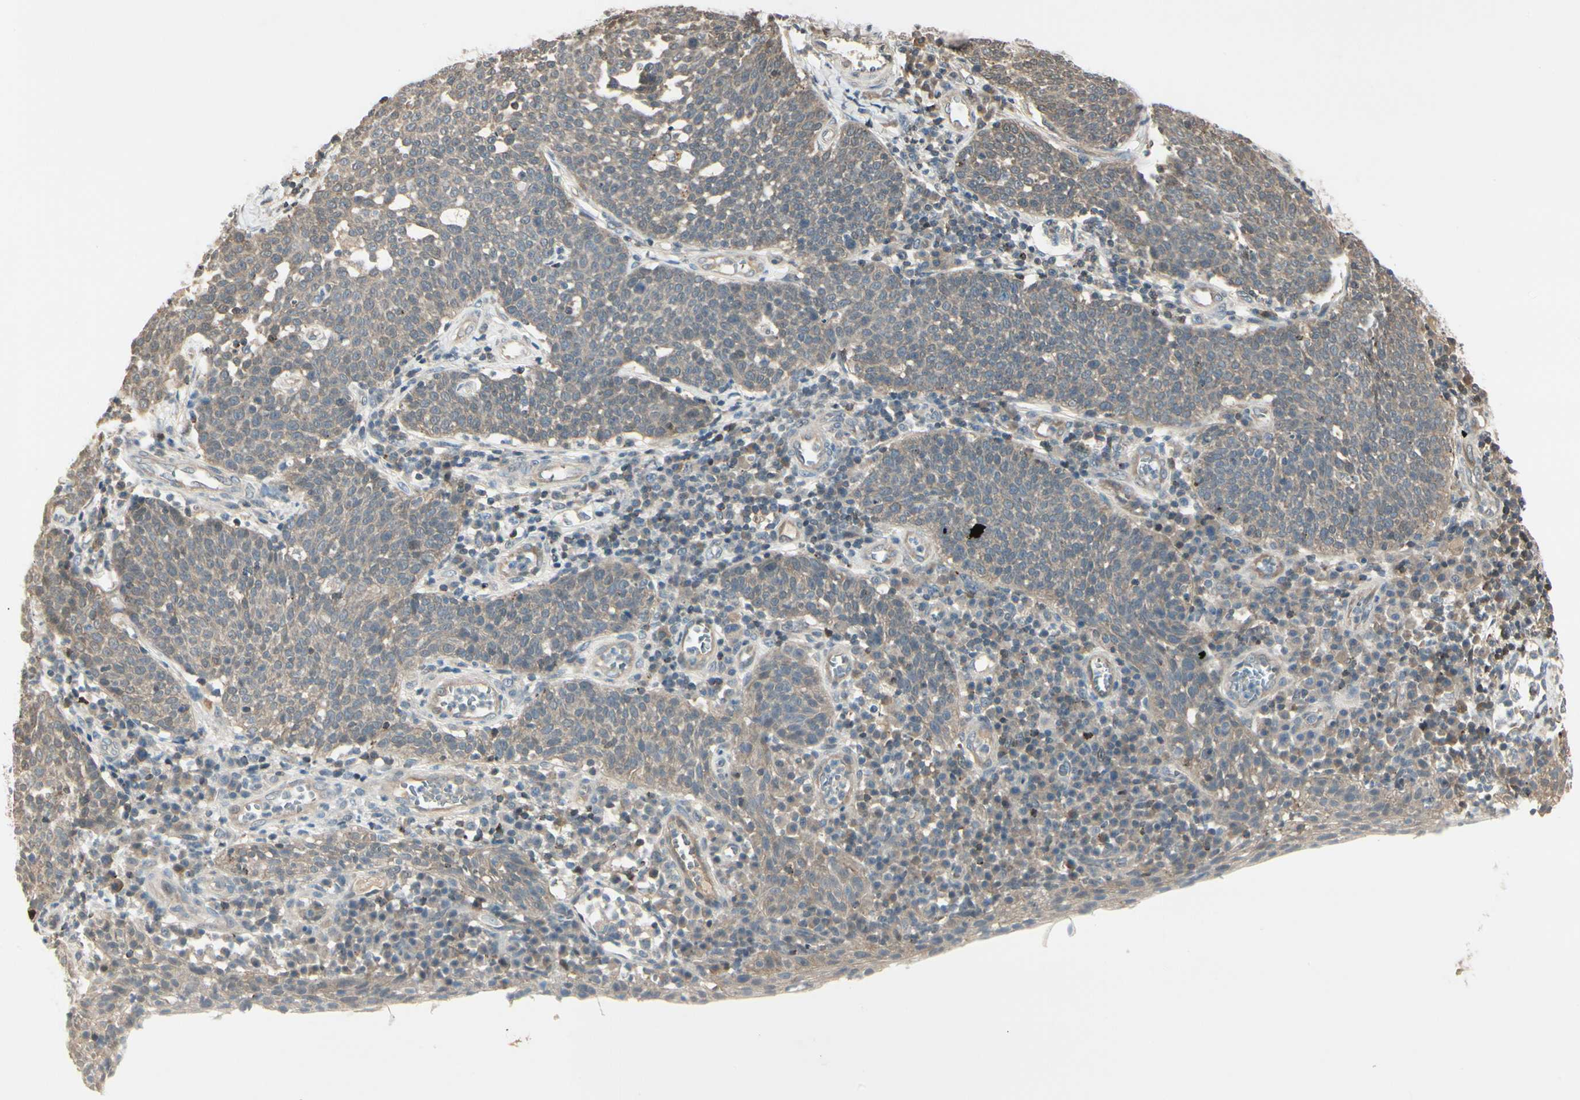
{"staining": {"intensity": "weak", "quantity": ">75%", "location": "cytoplasmic/membranous"}, "tissue": "cervical cancer", "cell_type": "Tumor cells", "image_type": "cancer", "snomed": [{"axis": "morphology", "description": "Squamous cell carcinoma, NOS"}, {"axis": "topography", "description": "Cervix"}], "caption": "IHC of human cervical cancer (squamous cell carcinoma) reveals low levels of weak cytoplasmic/membranous positivity in about >75% of tumor cells.", "gene": "EVC", "patient": {"sex": "female", "age": 34}}